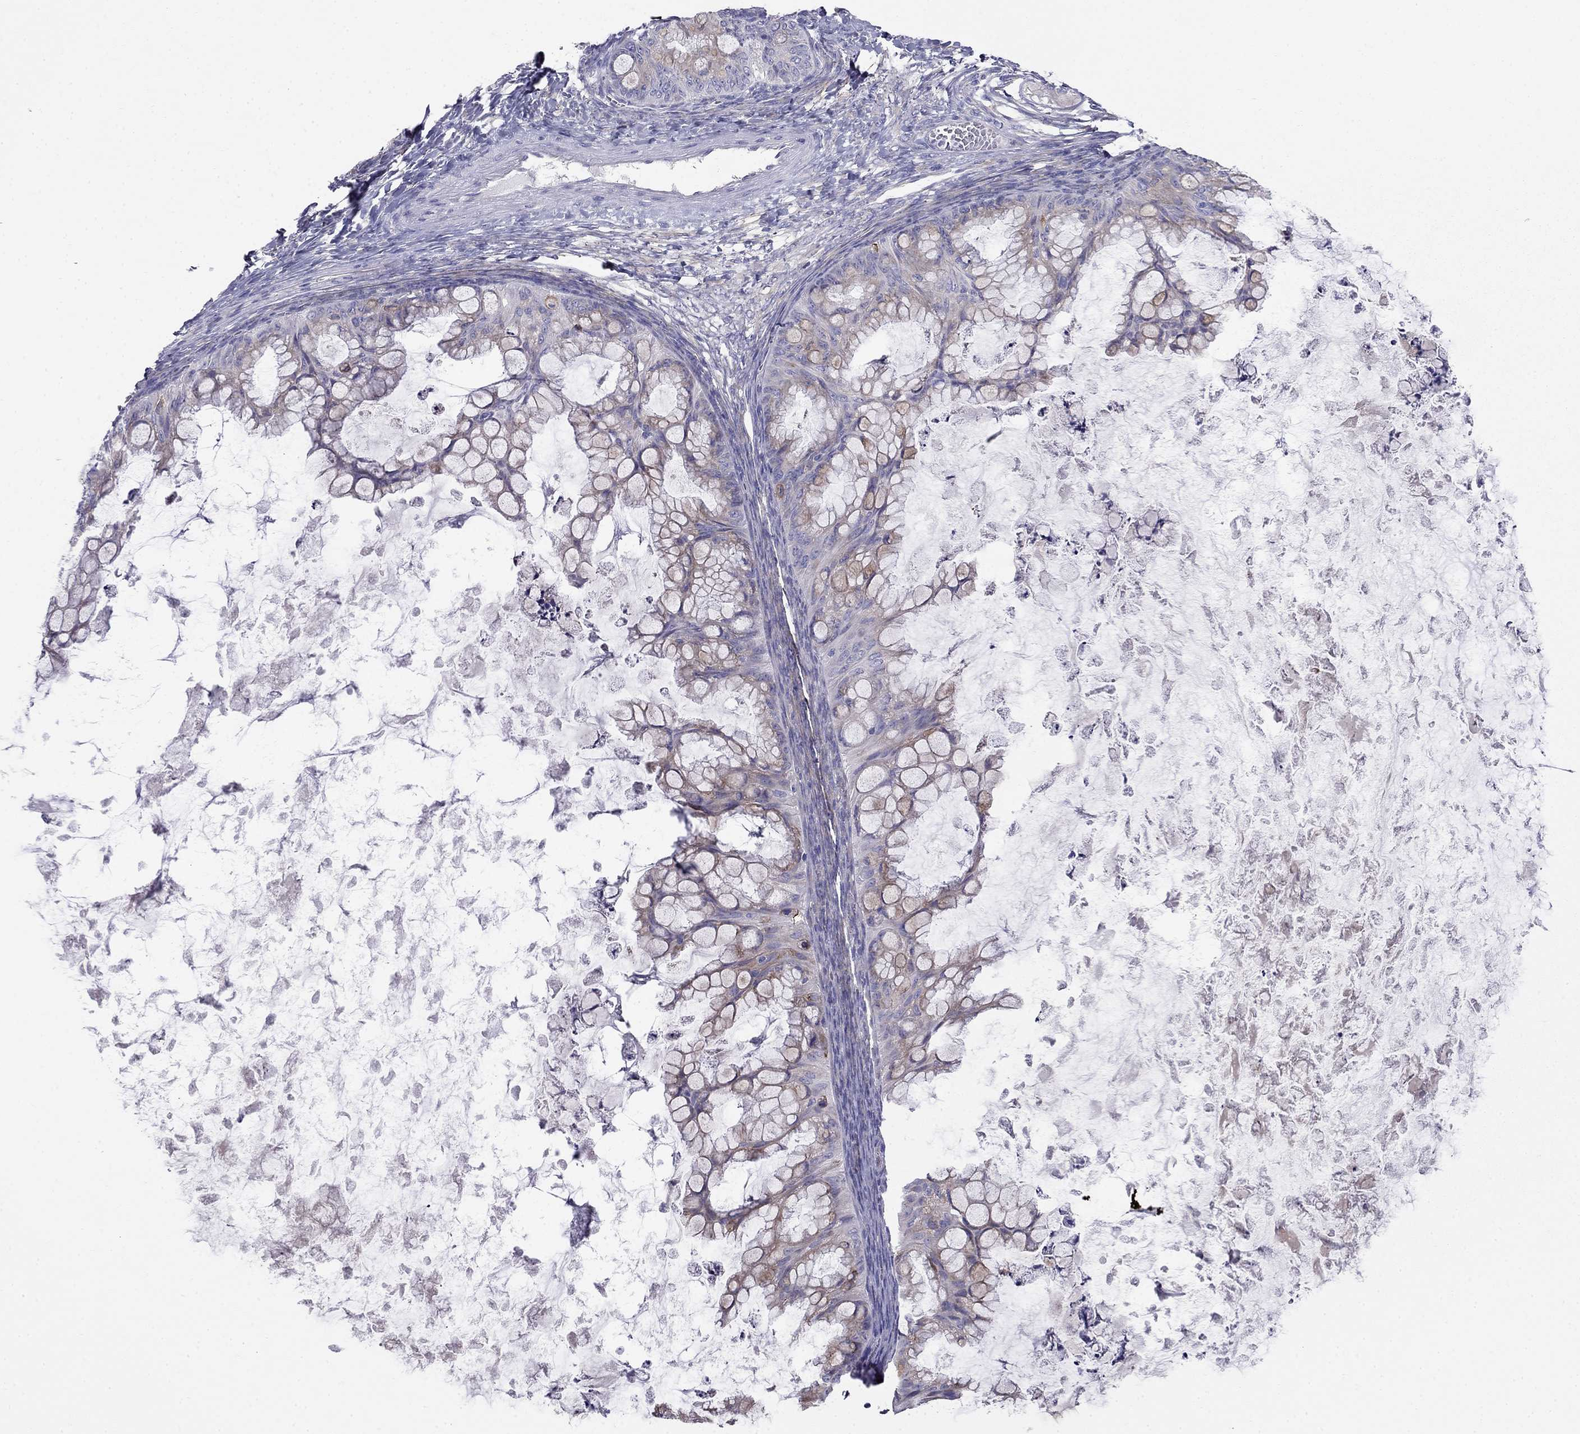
{"staining": {"intensity": "weak", "quantity": "25%-75%", "location": "cytoplasmic/membranous"}, "tissue": "ovarian cancer", "cell_type": "Tumor cells", "image_type": "cancer", "snomed": [{"axis": "morphology", "description": "Cystadenocarcinoma, mucinous, NOS"}, {"axis": "topography", "description": "Ovary"}], "caption": "High-magnification brightfield microscopy of mucinous cystadenocarcinoma (ovarian) stained with DAB (3,3'-diaminobenzidine) (brown) and counterstained with hematoxylin (blue). tumor cells exhibit weak cytoplasmic/membranous positivity is seen in approximately25%-75% of cells.", "gene": "LONRF2", "patient": {"sex": "female", "age": 35}}